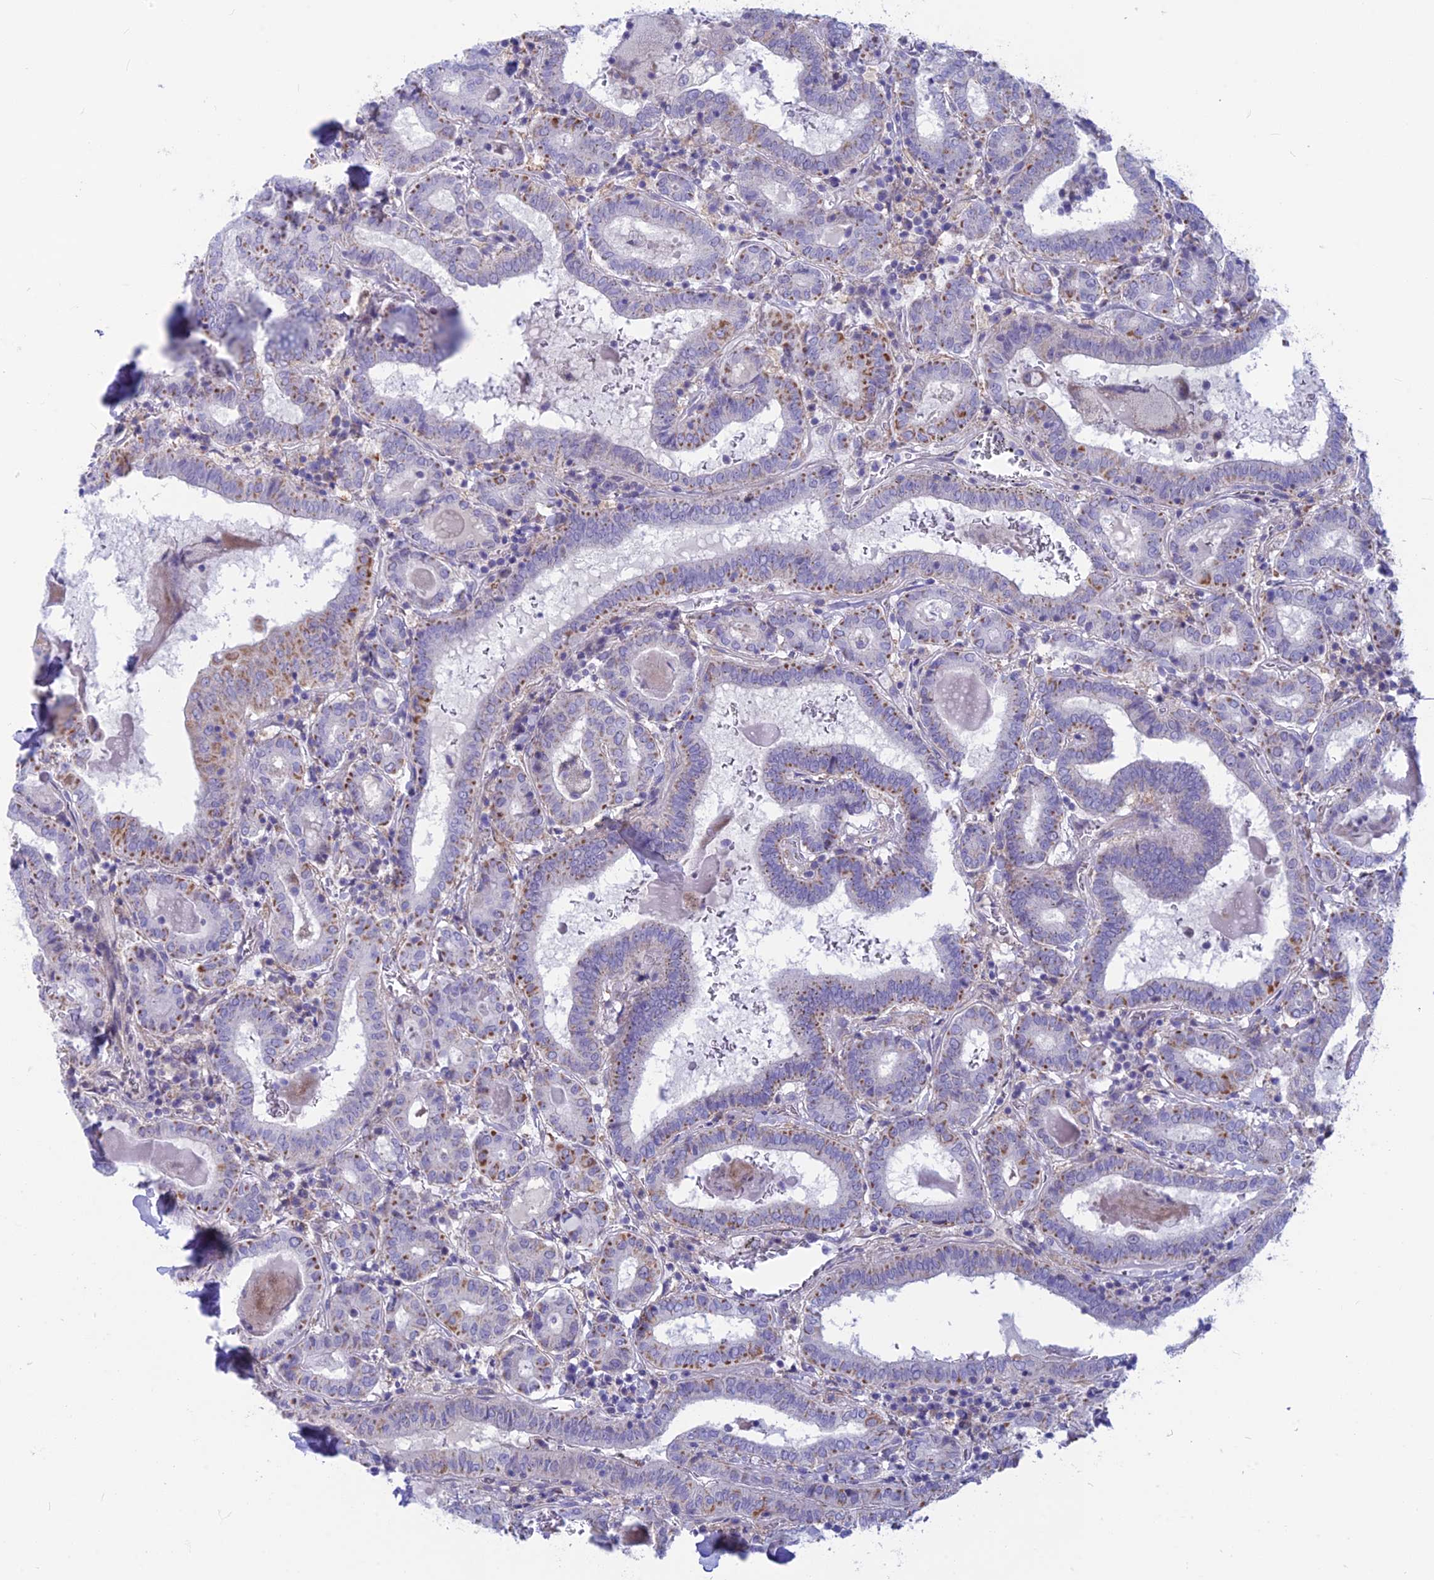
{"staining": {"intensity": "moderate", "quantity": "25%-75%", "location": "cytoplasmic/membranous"}, "tissue": "thyroid cancer", "cell_type": "Tumor cells", "image_type": "cancer", "snomed": [{"axis": "morphology", "description": "Papillary adenocarcinoma, NOS"}, {"axis": "topography", "description": "Thyroid gland"}], "caption": "Moderate cytoplasmic/membranous protein expression is appreciated in approximately 25%-75% of tumor cells in thyroid cancer (papillary adenocarcinoma).", "gene": "PLAC9", "patient": {"sex": "female", "age": 72}}